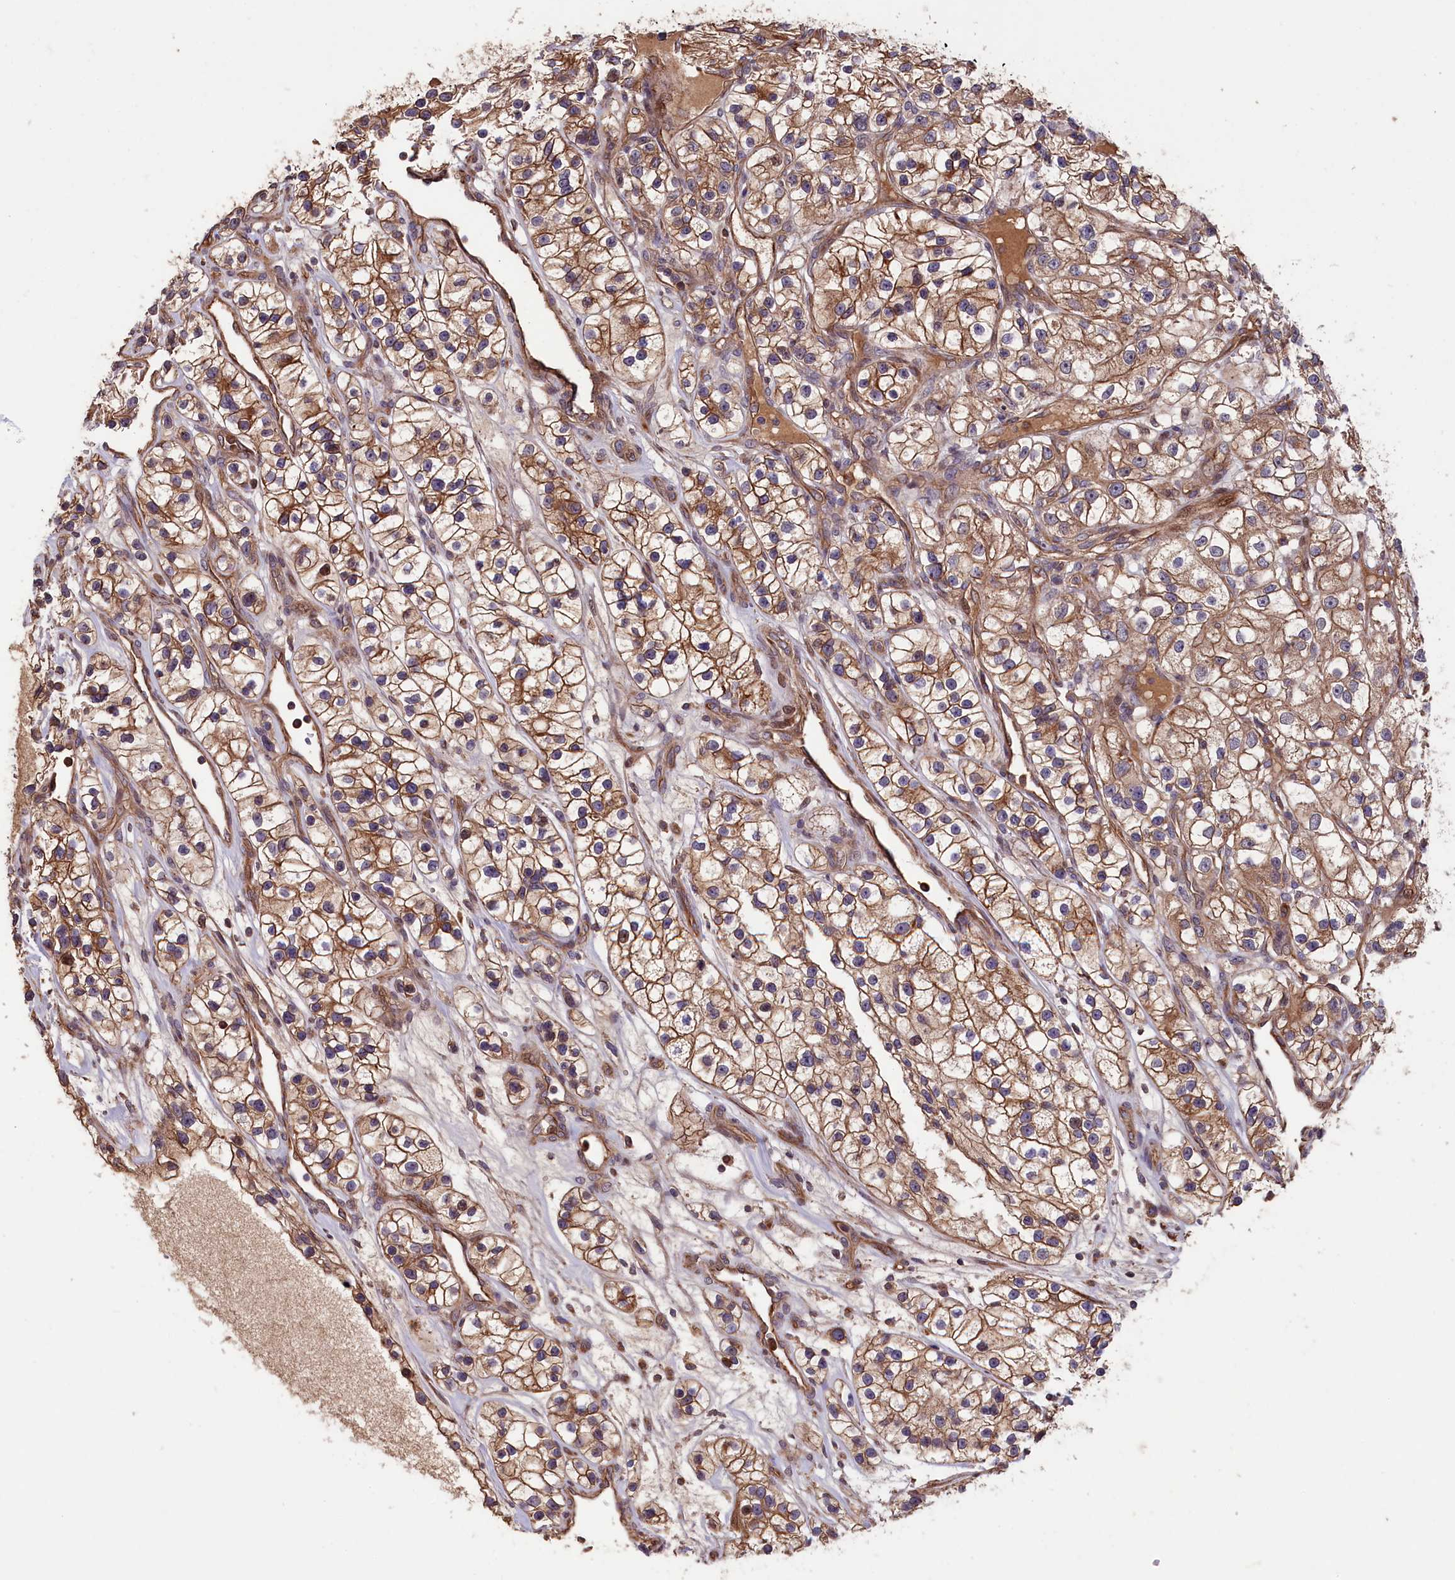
{"staining": {"intensity": "moderate", "quantity": ">75%", "location": "cytoplasmic/membranous"}, "tissue": "renal cancer", "cell_type": "Tumor cells", "image_type": "cancer", "snomed": [{"axis": "morphology", "description": "Adenocarcinoma, NOS"}, {"axis": "topography", "description": "Kidney"}], "caption": "Renal cancer stained with DAB immunohistochemistry exhibits medium levels of moderate cytoplasmic/membranous staining in approximately >75% of tumor cells.", "gene": "GREB1L", "patient": {"sex": "female", "age": 57}}